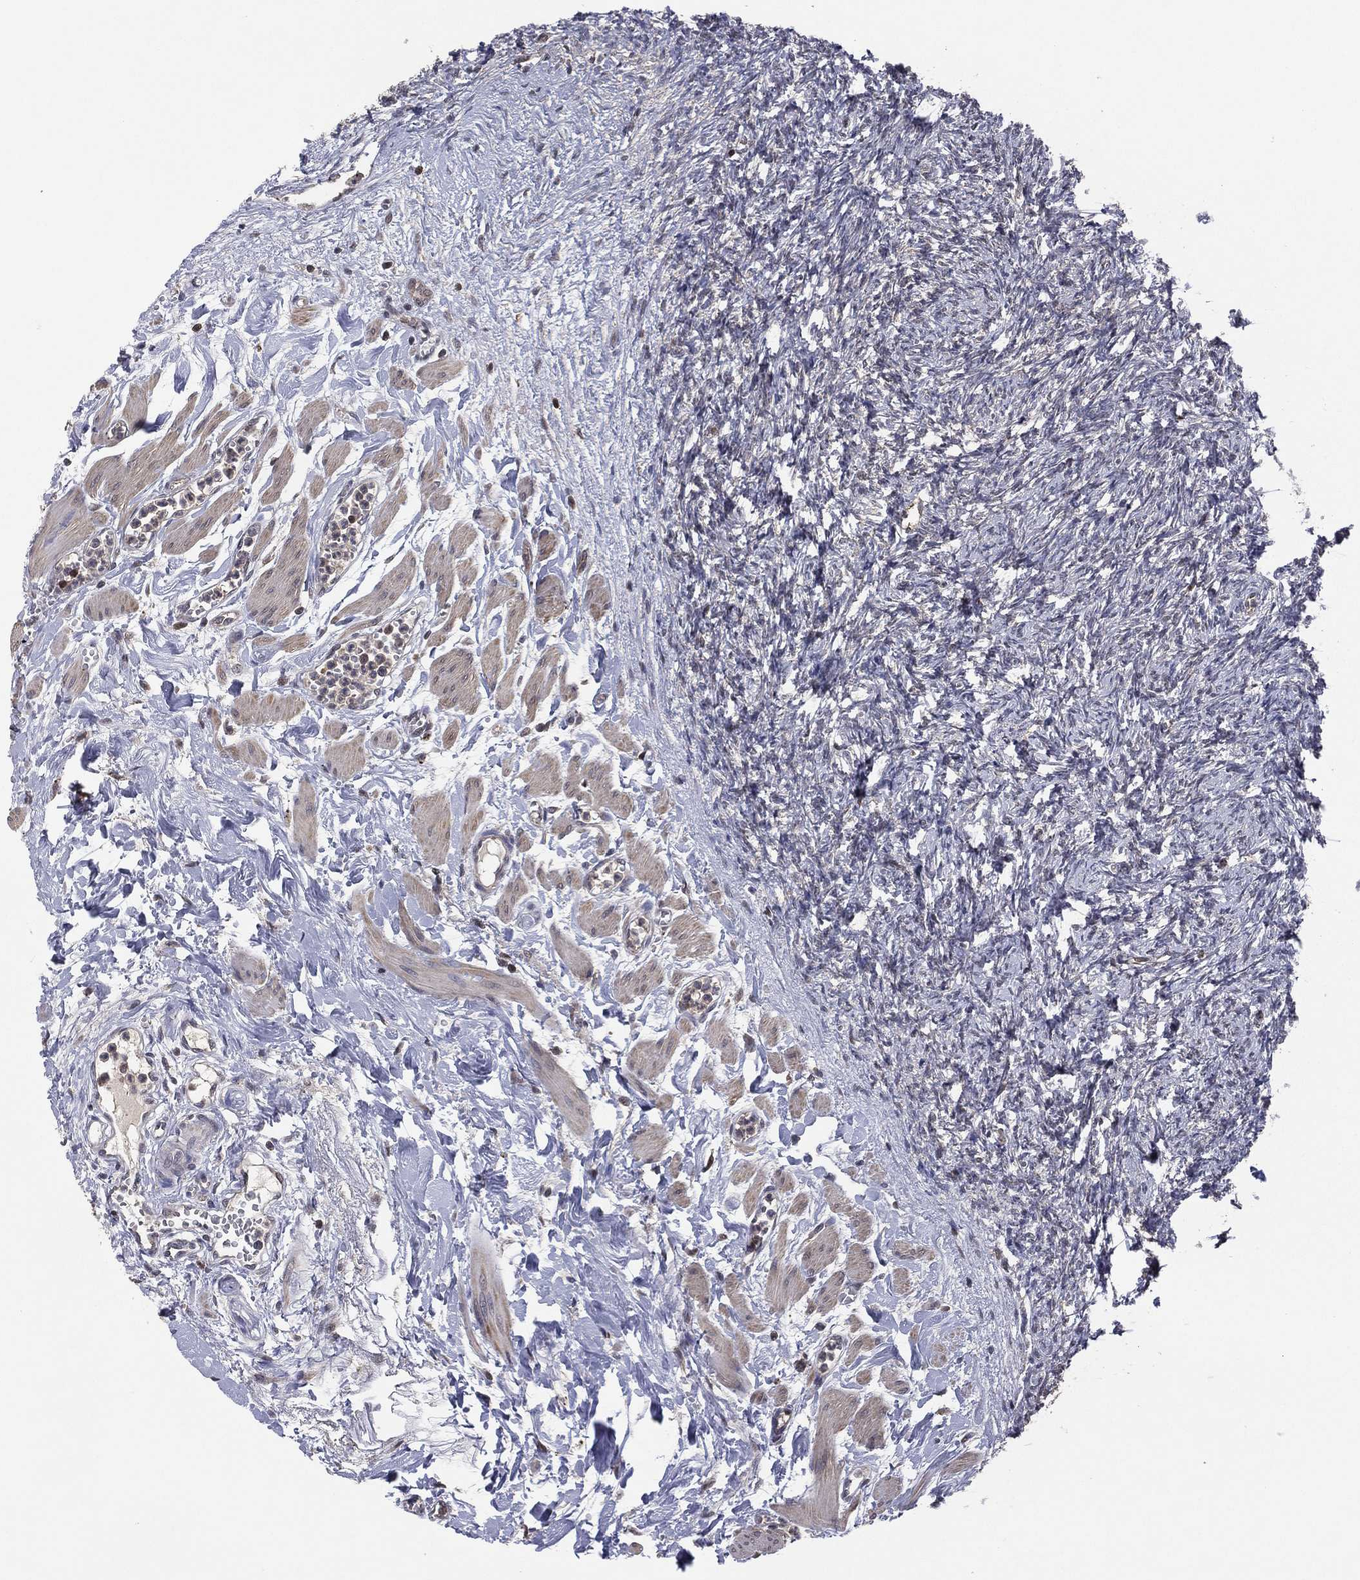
{"staining": {"intensity": "moderate", "quantity": ">75%", "location": "cytoplasmic/membranous"}, "tissue": "ovary", "cell_type": "Follicle cells", "image_type": "normal", "snomed": [{"axis": "morphology", "description": "Normal tissue, NOS"}, {"axis": "topography", "description": "Fallopian tube"}, {"axis": "topography", "description": "Ovary"}], "caption": "Benign ovary reveals moderate cytoplasmic/membranous staining in approximately >75% of follicle cells, visualized by immunohistochemistry.", "gene": "ICOSLG", "patient": {"sex": "female", "age": 33}}